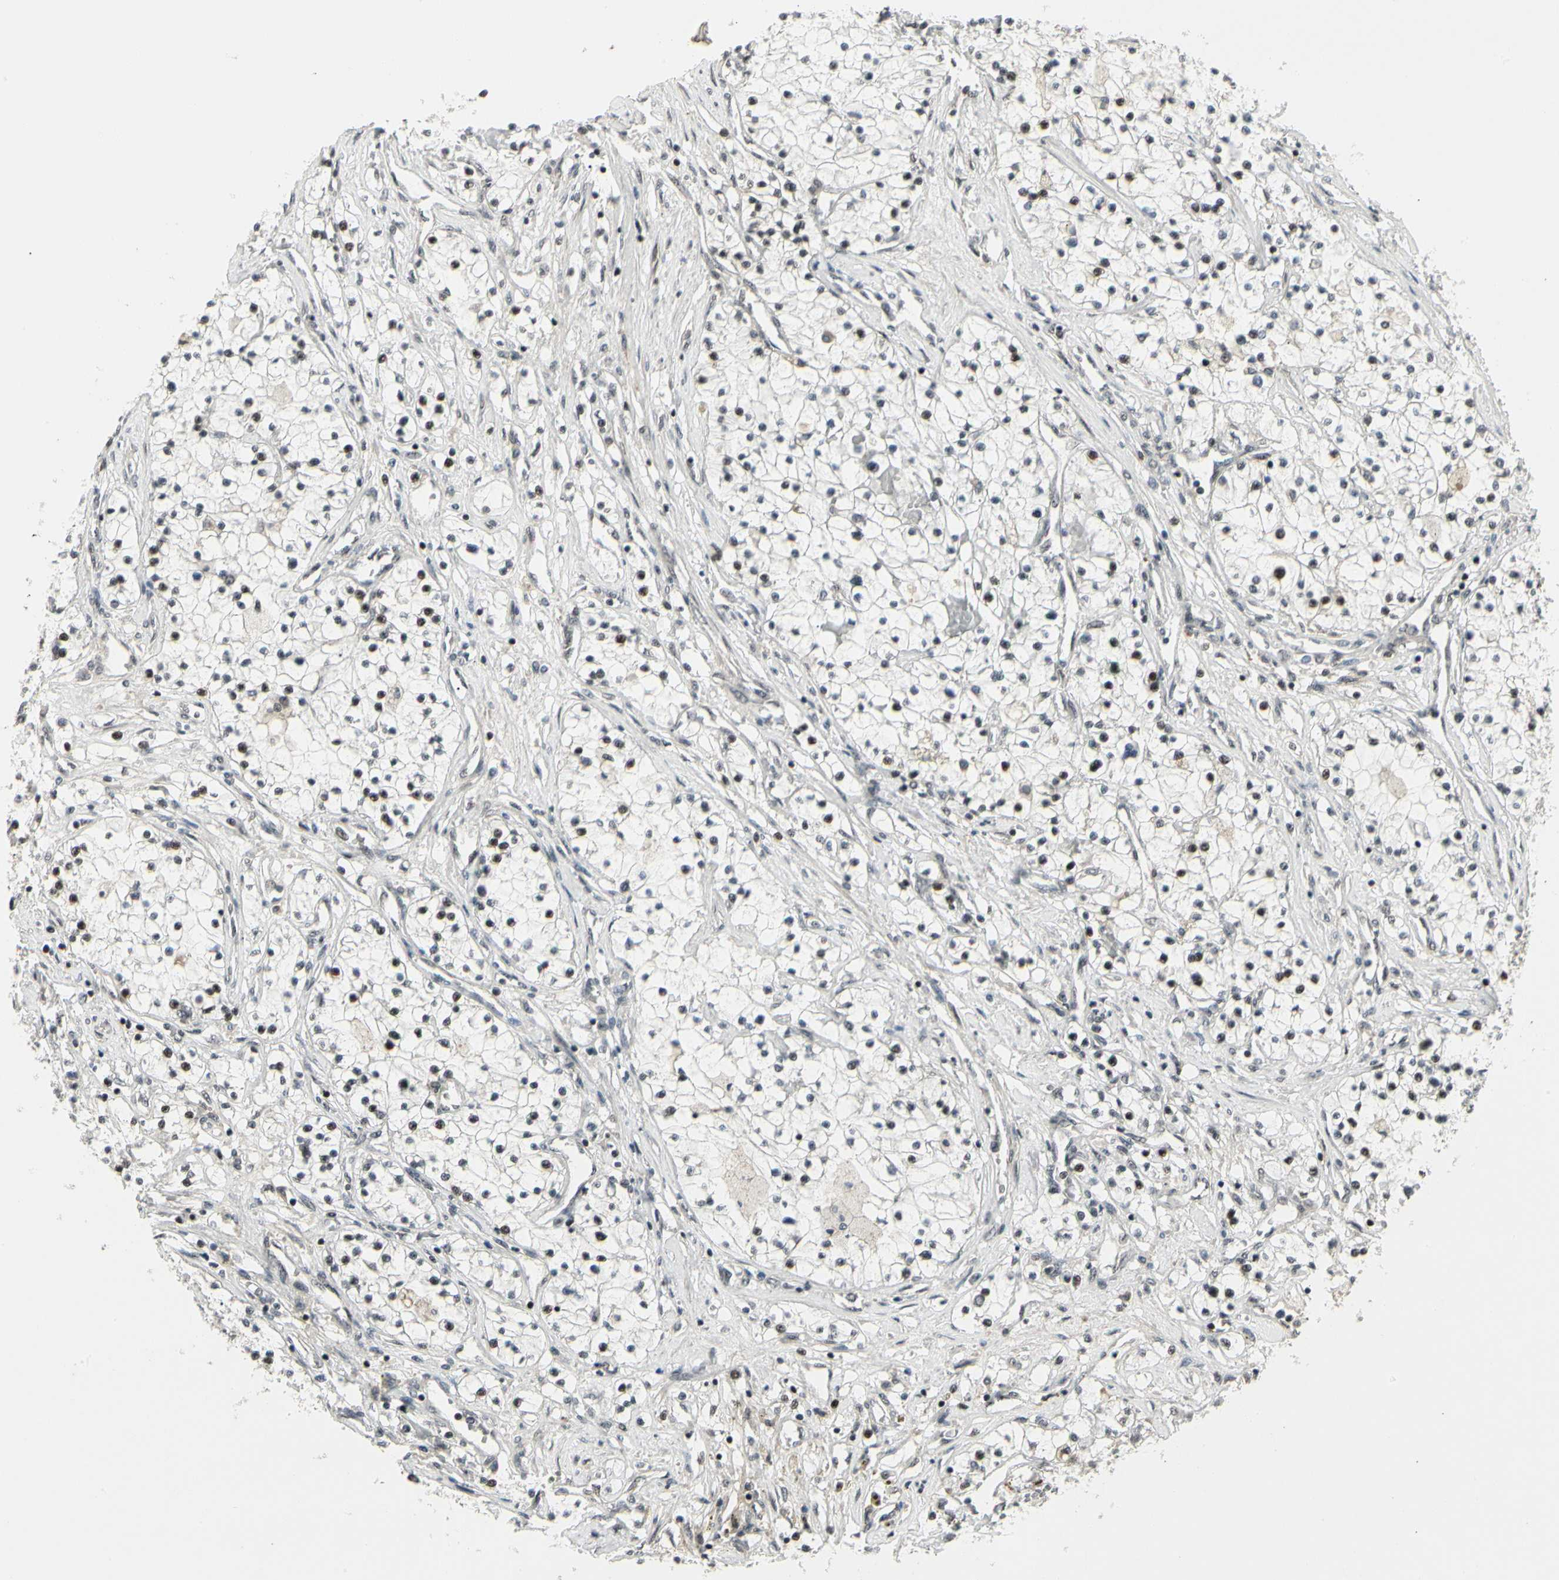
{"staining": {"intensity": "moderate", "quantity": "25%-75%", "location": "nuclear"}, "tissue": "renal cancer", "cell_type": "Tumor cells", "image_type": "cancer", "snomed": [{"axis": "morphology", "description": "Adenocarcinoma, NOS"}, {"axis": "topography", "description": "Kidney"}], "caption": "A high-resolution micrograph shows IHC staining of renal cancer, which shows moderate nuclear positivity in about 25%-75% of tumor cells.", "gene": "FOXJ2", "patient": {"sex": "male", "age": 68}}